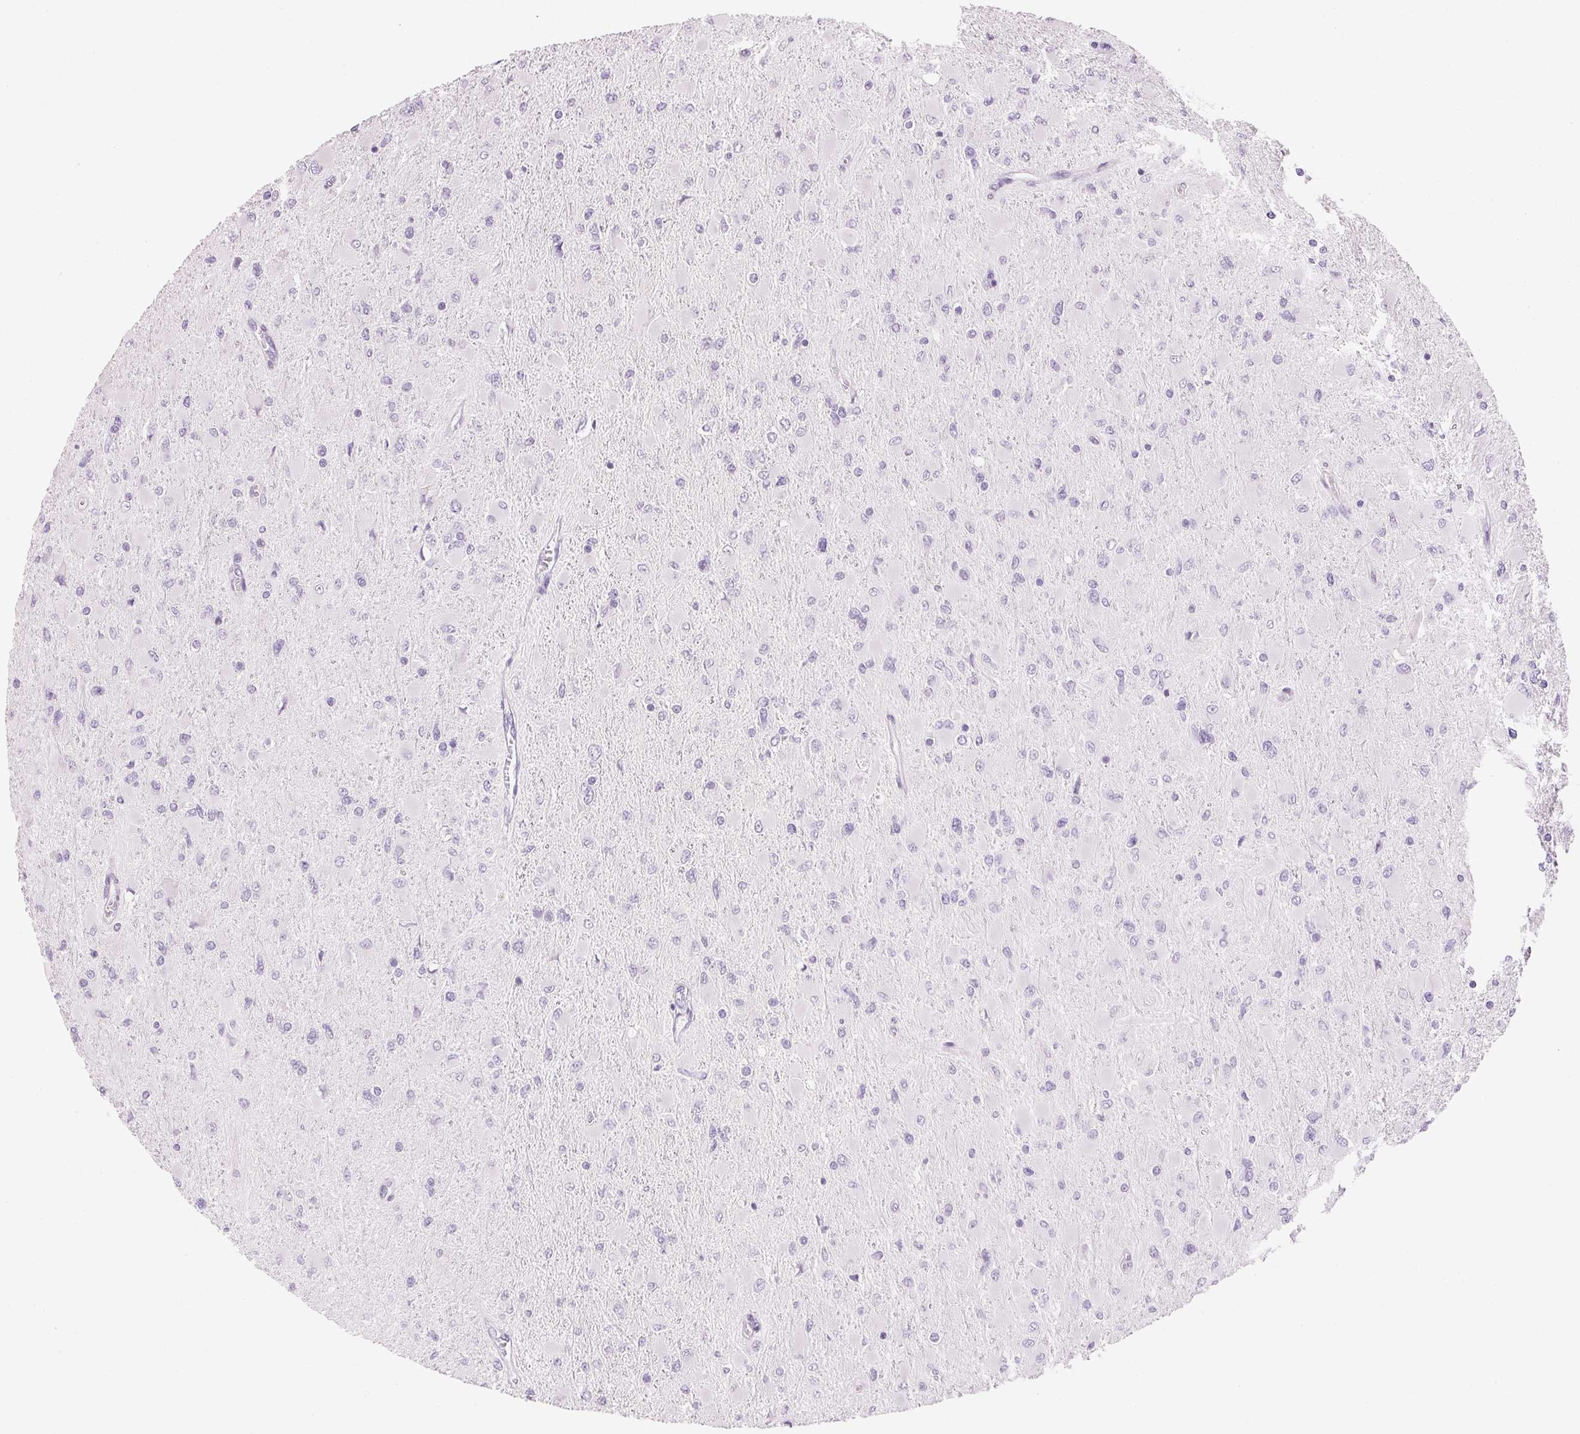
{"staining": {"intensity": "negative", "quantity": "none", "location": "none"}, "tissue": "glioma", "cell_type": "Tumor cells", "image_type": "cancer", "snomed": [{"axis": "morphology", "description": "Glioma, malignant, High grade"}, {"axis": "topography", "description": "Cerebral cortex"}], "caption": "The immunohistochemistry (IHC) histopathology image has no significant staining in tumor cells of glioma tissue.", "gene": "IGFBP1", "patient": {"sex": "female", "age": 36}}